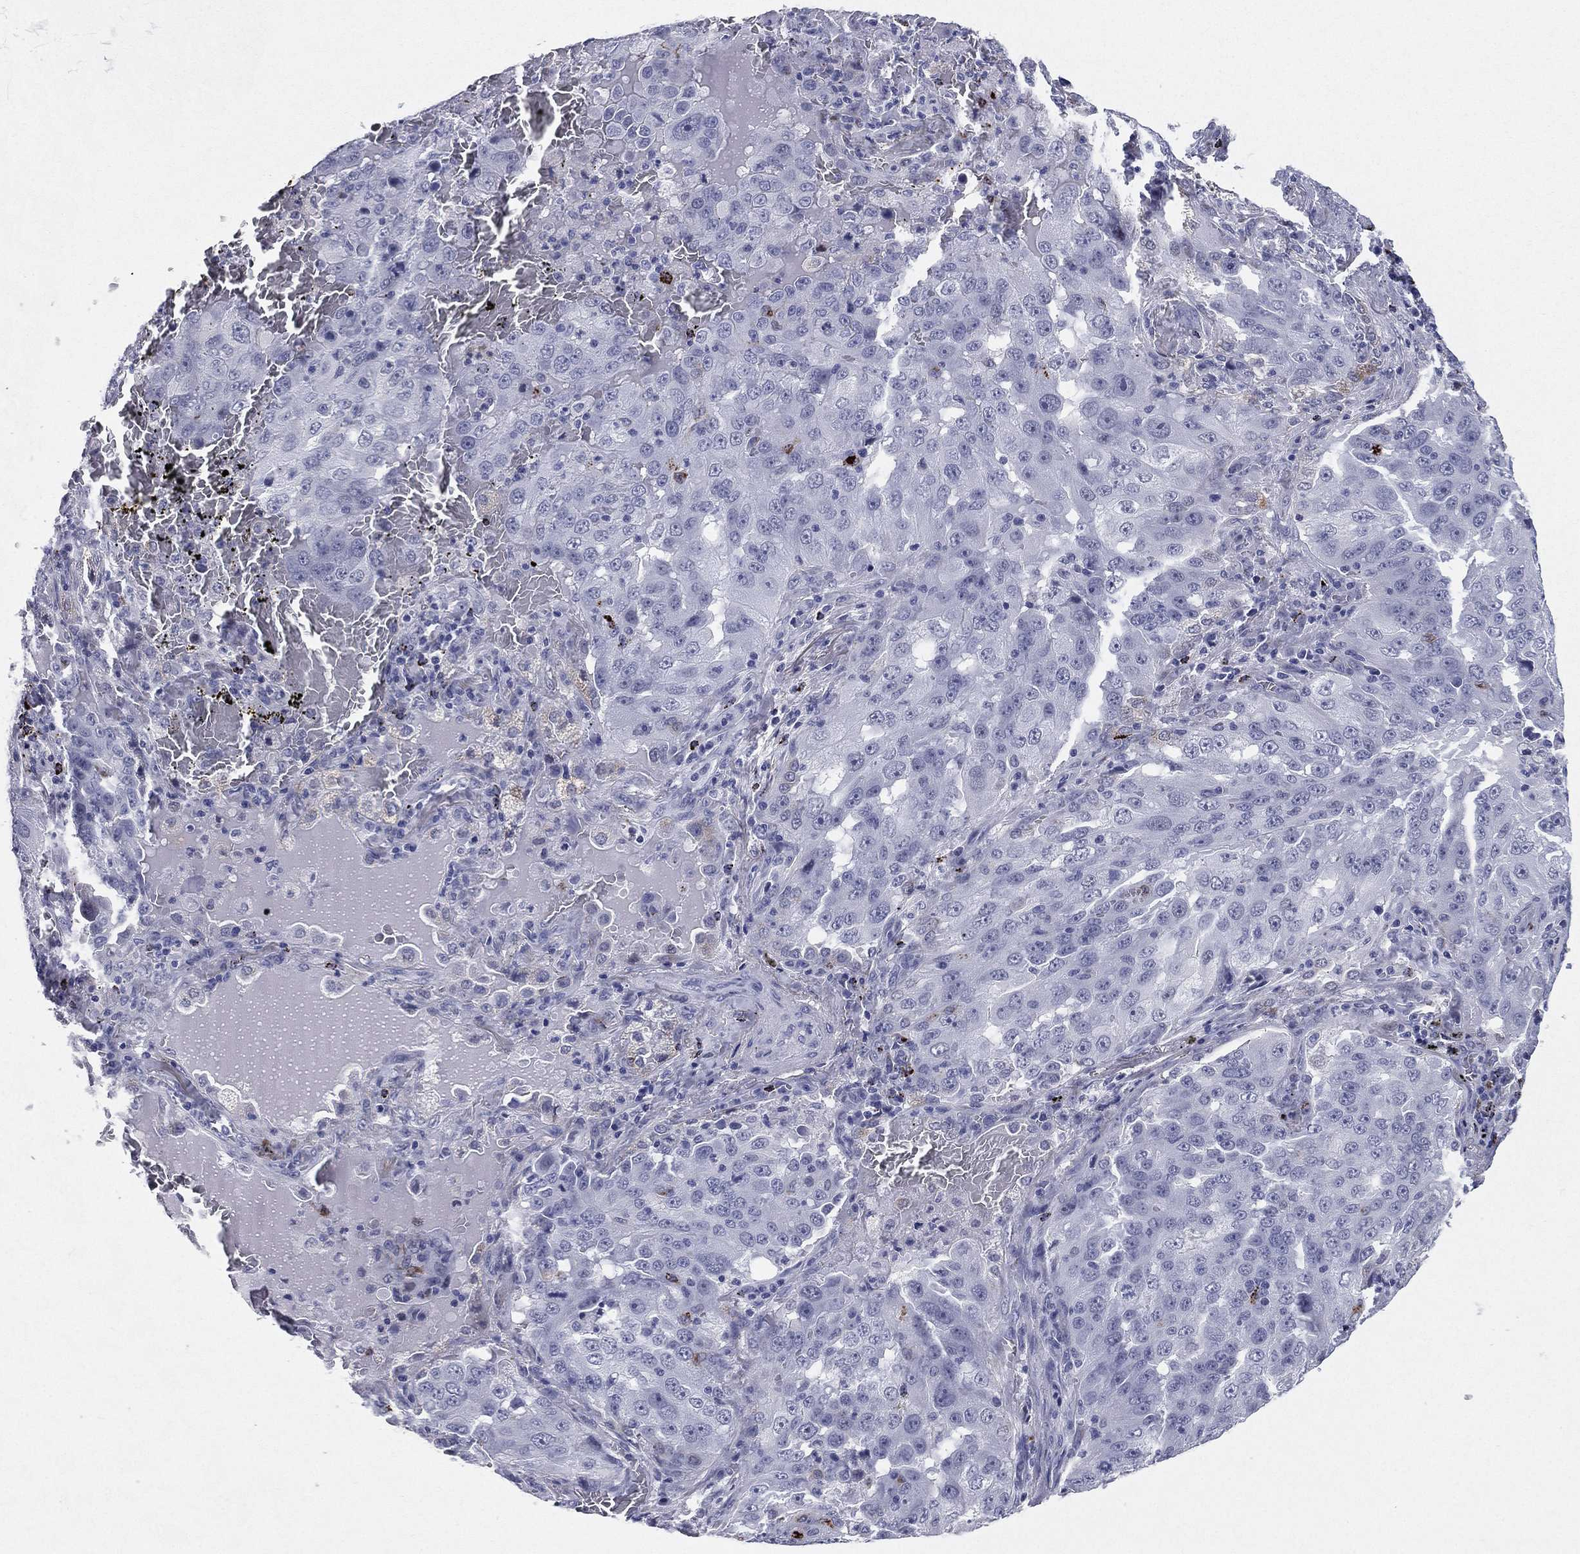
{"staining": {"intensity": "negative", "quantity": "none", "location": "none"}, "tissue": "lung cancer", "cell_type": "Tumor cells", "image_type": "cancer", "snomed": [{"axis": "morphology", "description": "Adenocarcinoma, NOS"}, {"axis": "topography", "description": "Lung"}], "caption": "This is a histopathology image of immunohistochemistry staining of lung cancer, which shows no positivity in tumor cells.", "gene": "HLA-DOA", "patient": {"sex": "female", "age": 61}}